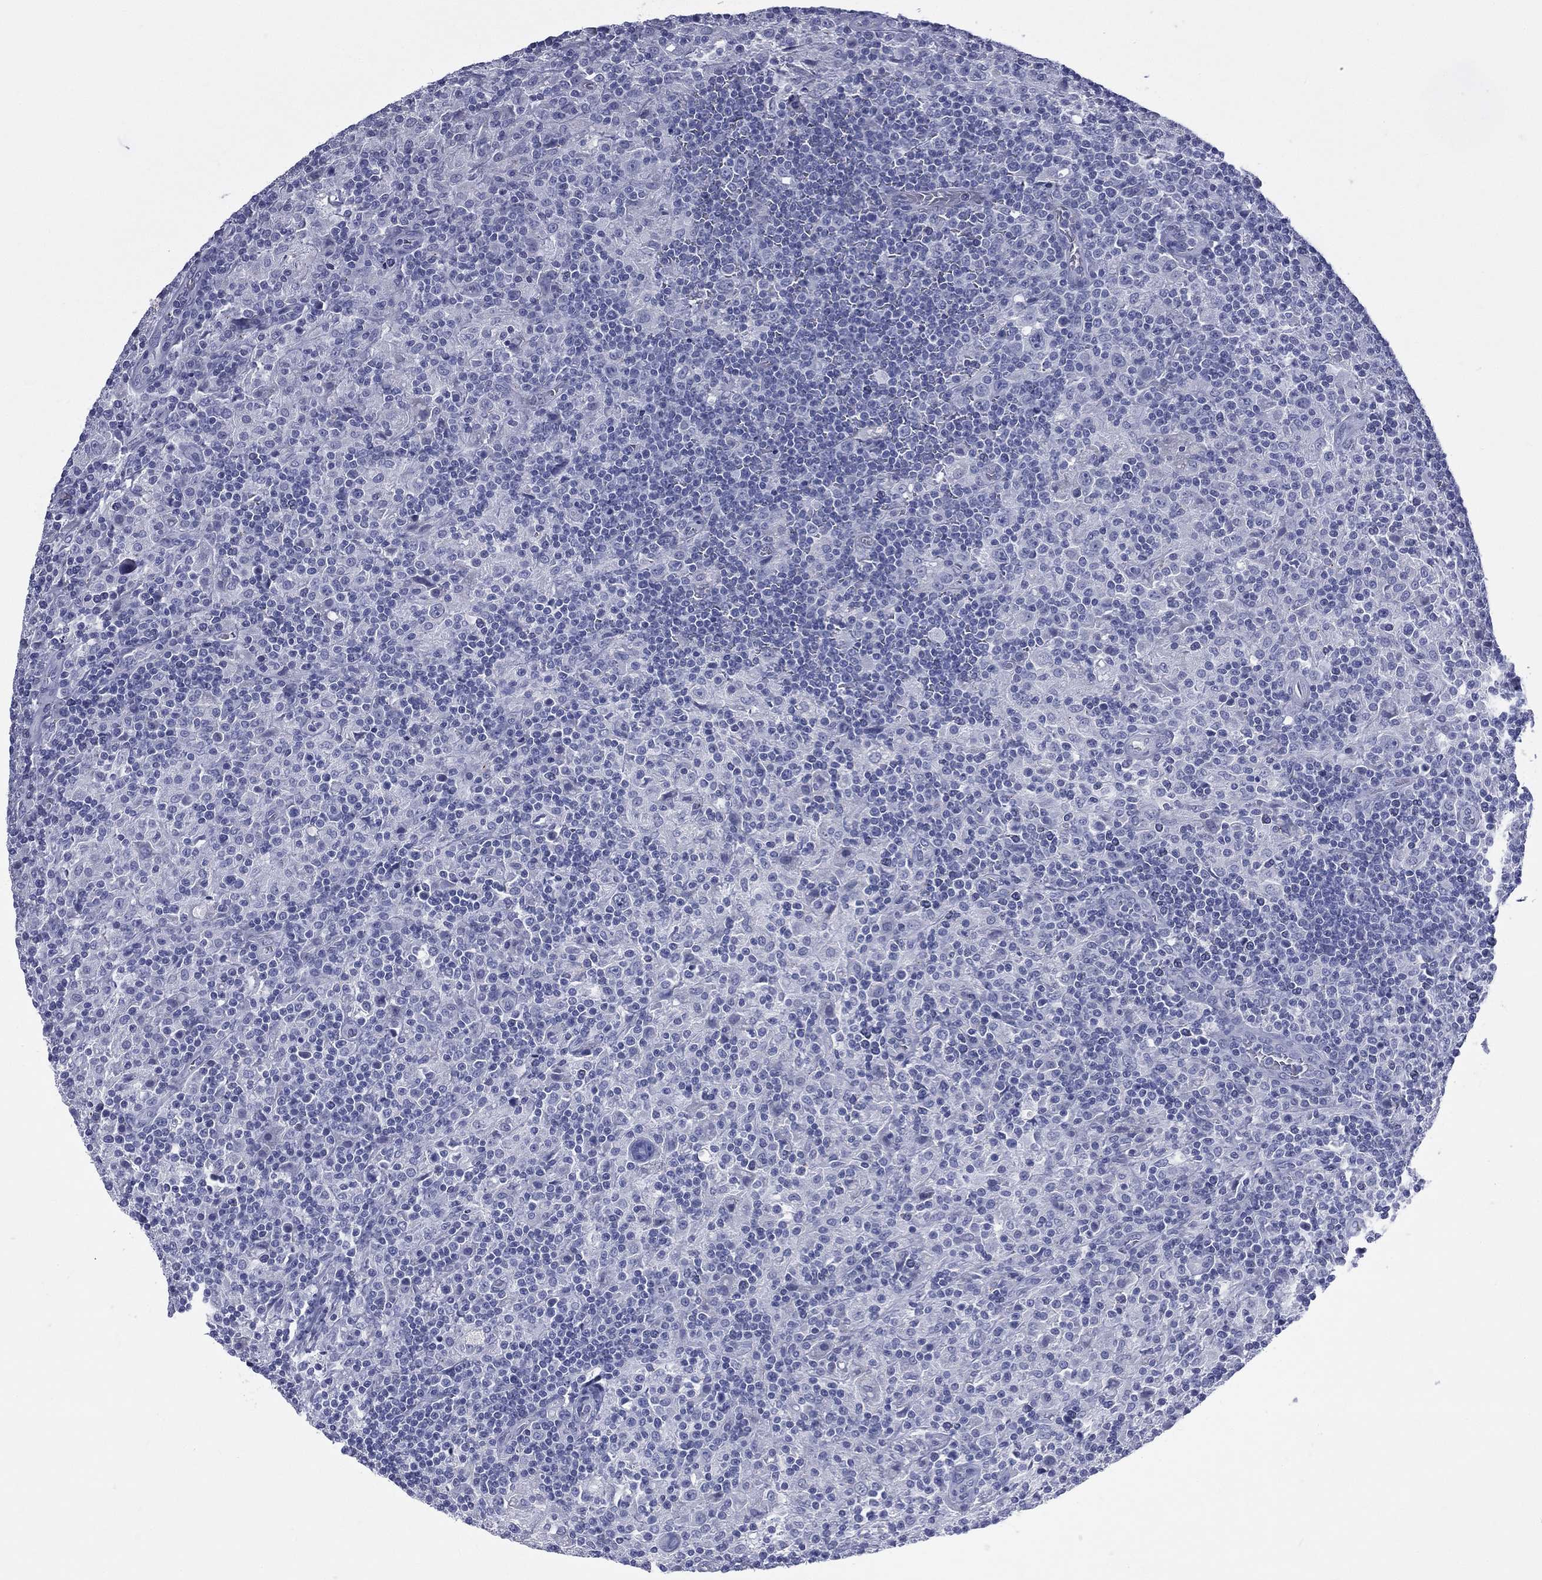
{"staining": {"intensity": "negative", "quantity": "none", "location": "none"}, "tissue": "lymphoma", "cell_type": "Tumor cells", "image_type": "cancer", "snomed": [{"axis": "morphology", "description": "Hodgkin's disease, NOS"}, {"axis": "topography", "description": "Lymph node"}], "caption": "There is no significant positivity in tumor cells of Hodgkin's disease.", "gene": "CES2", "patient": {"sex": "male", "age": 70}}